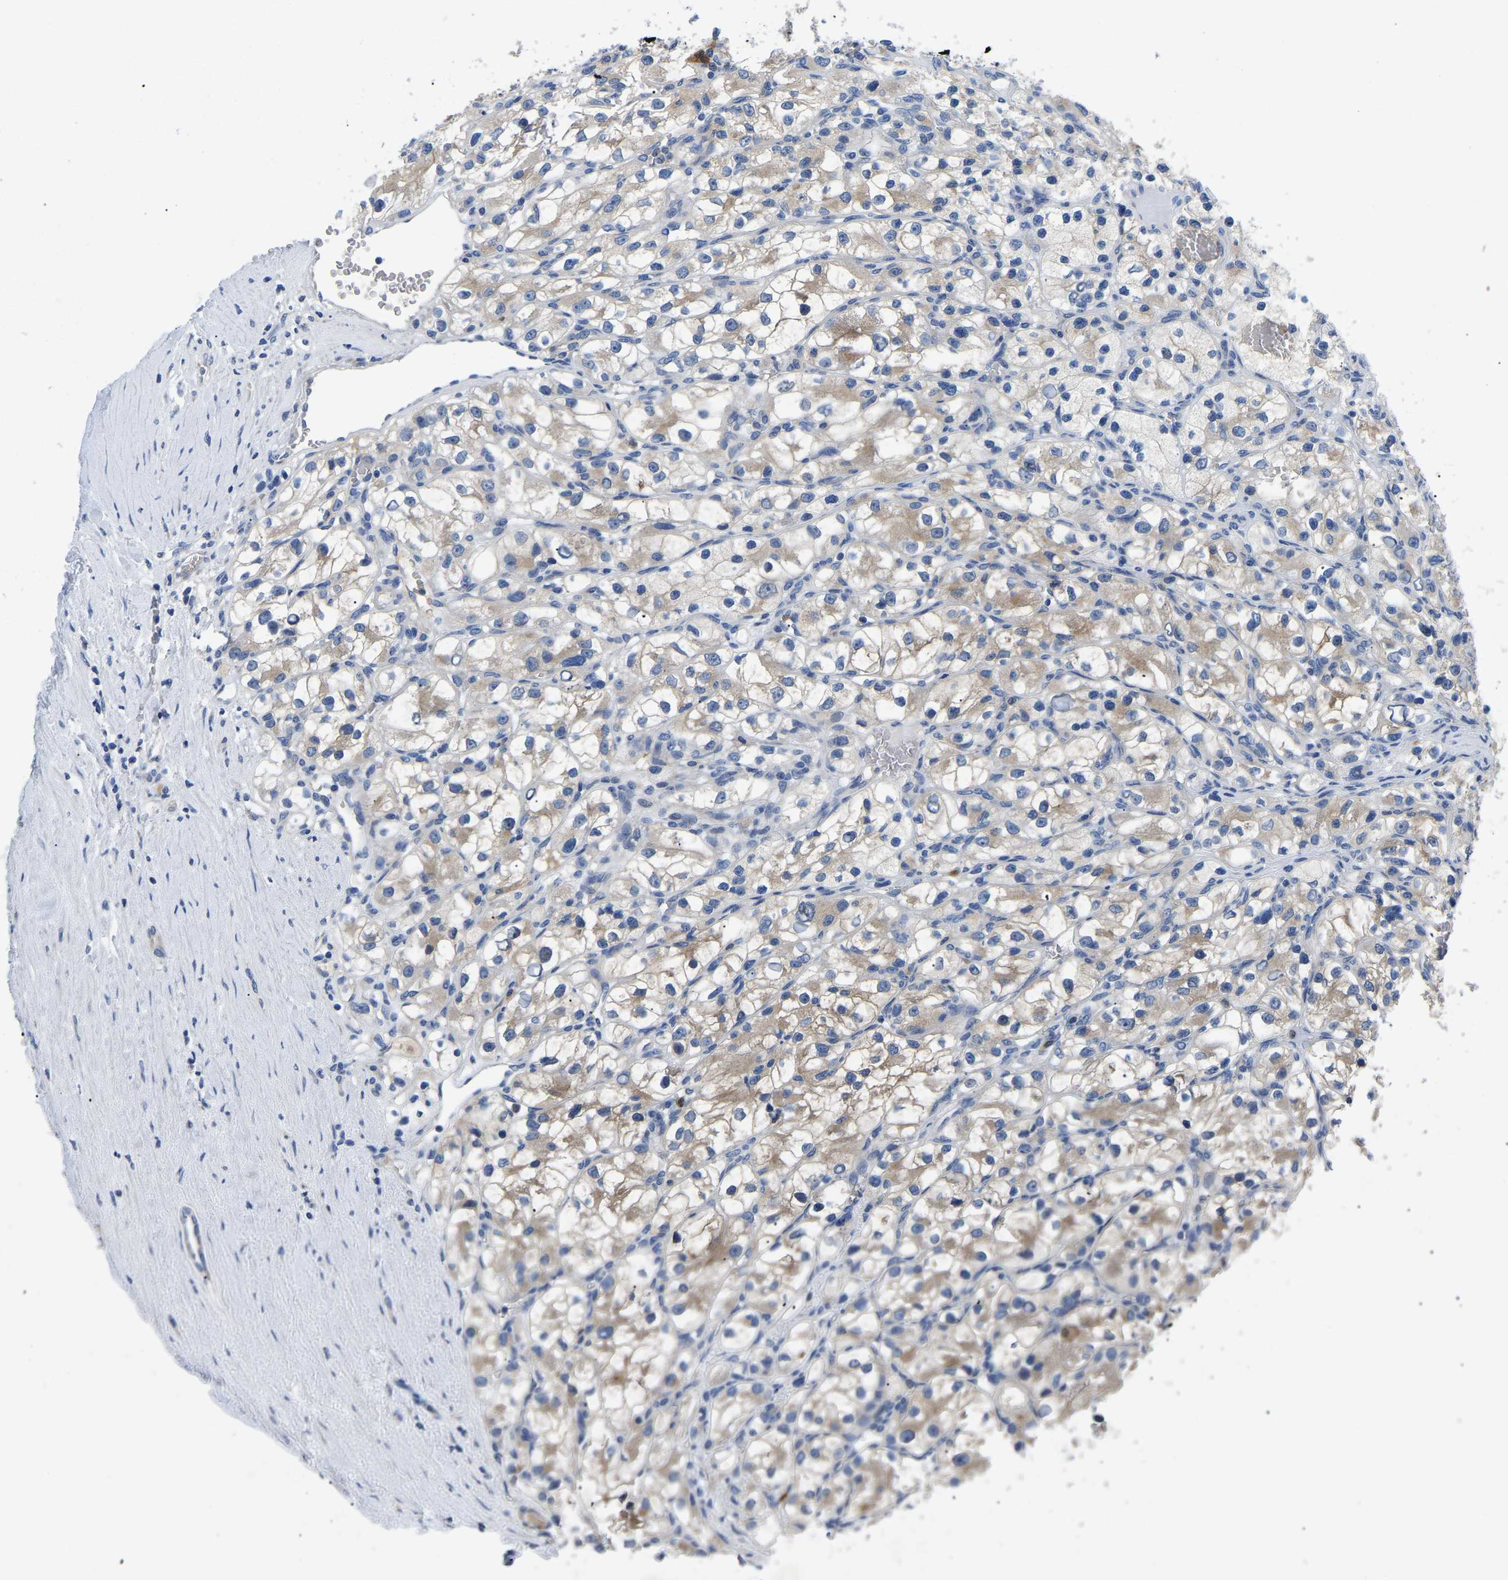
{"staining": {"intensity": "weak", "quantity": "<25%", "location": "cytoplasmic/membranous"}, "tissue": "renal cancer", "cell_type": "Tumor cells", "image_type": "cancer", "snomed": [{"axis": "morphology", "description": "Adenocarcinoma, NOS"}, {"axis": "topography", "description": "Kidney"}], "caption": "Renal adenocarcinoma was stained to show a protein in brown. There is no significant expression in tumor cells.", "gene": "TOR1B", "patient": {"sex": "female", "age": 57}}